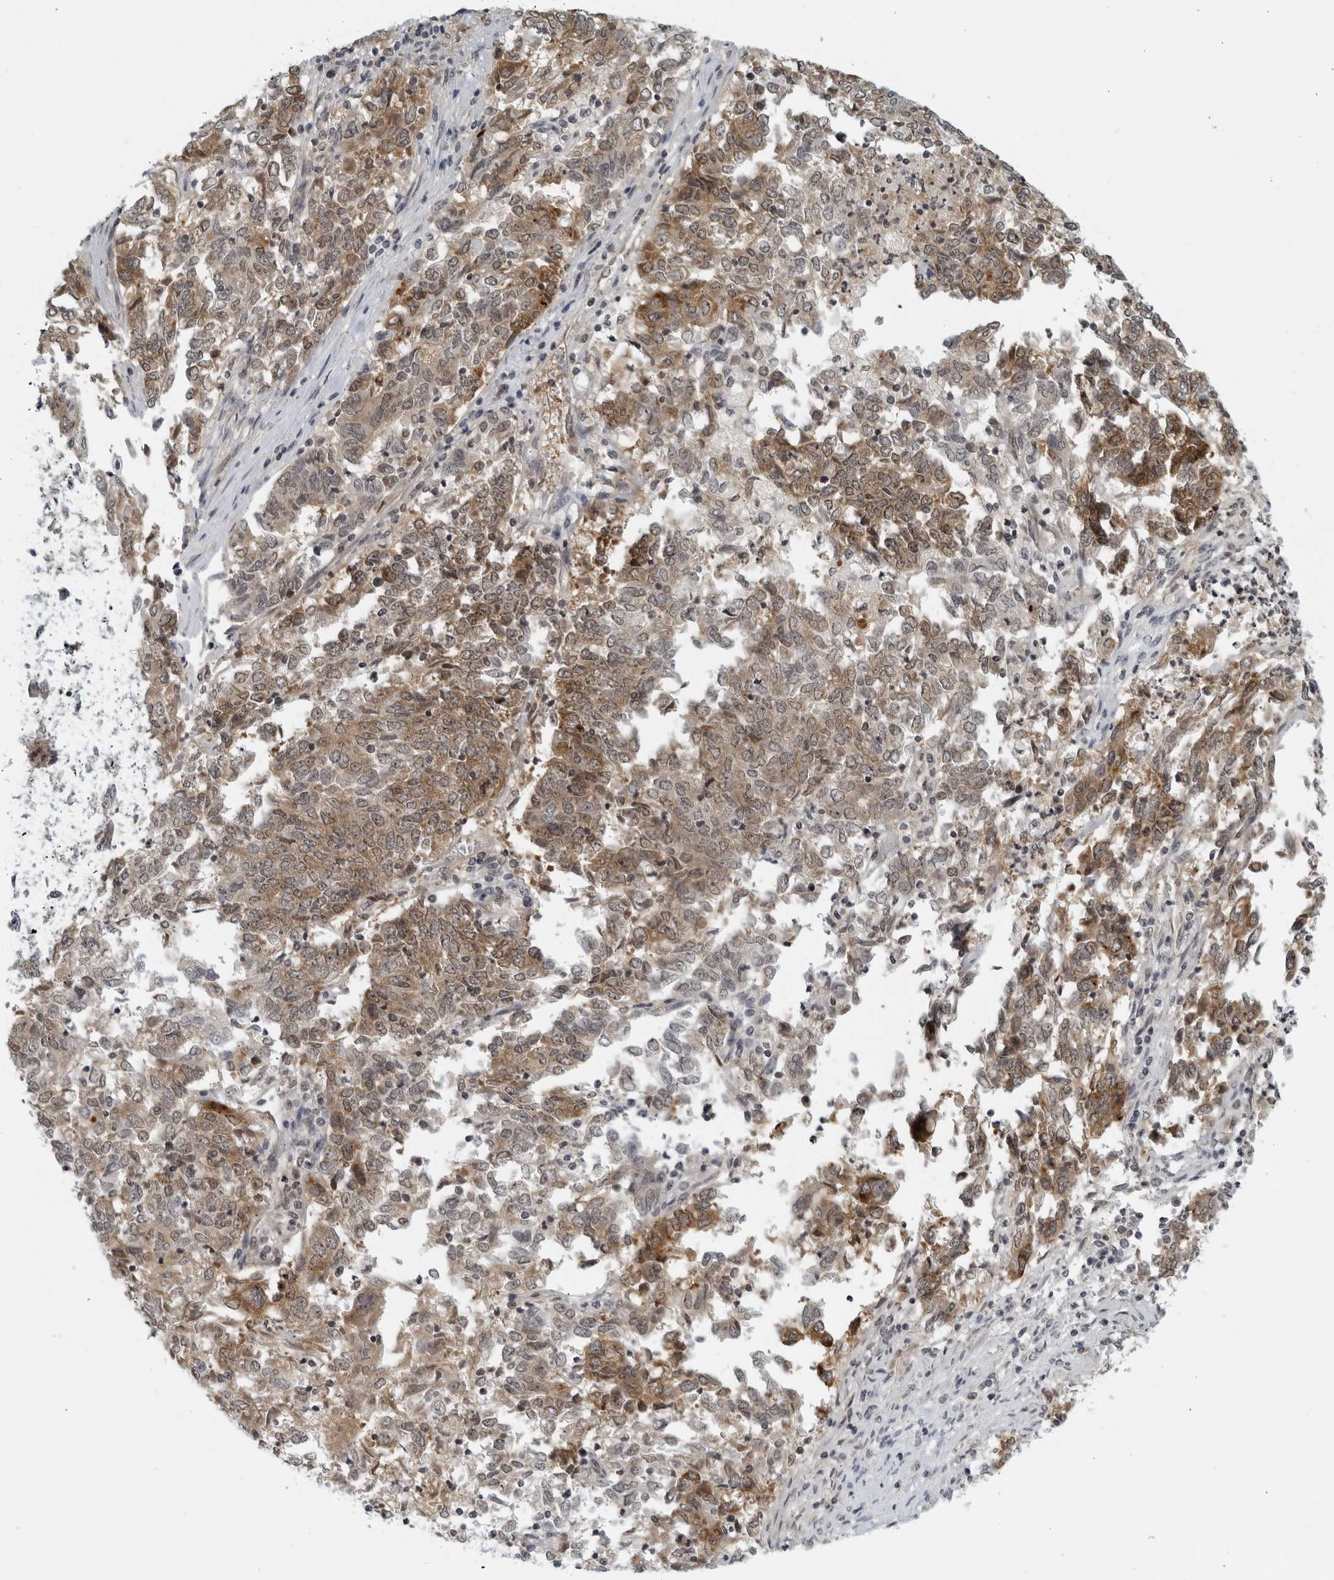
{"staining": {"intensity": "moderate", "quantity": ">75%", "location": "cytoplasmic/membranous,nuclear"}, "tissue": "endometrial cancer", "cell_type": "Tumor cells", "image_type": "cancer", "snomed": [{"axis": "morphology", "description": "Adenocarcinoma, NOS"}, {"axis": "topography", "description": "Endometrium"}], "caption": "Endometrial cancer stained for a protein (brown) exhibits moderate cytoplasmic/membranous and nuclear positive positivity in about >75% of tumor cells.", "gene": "RC3H1", "patient": {"sex": "female", "age": 80}}